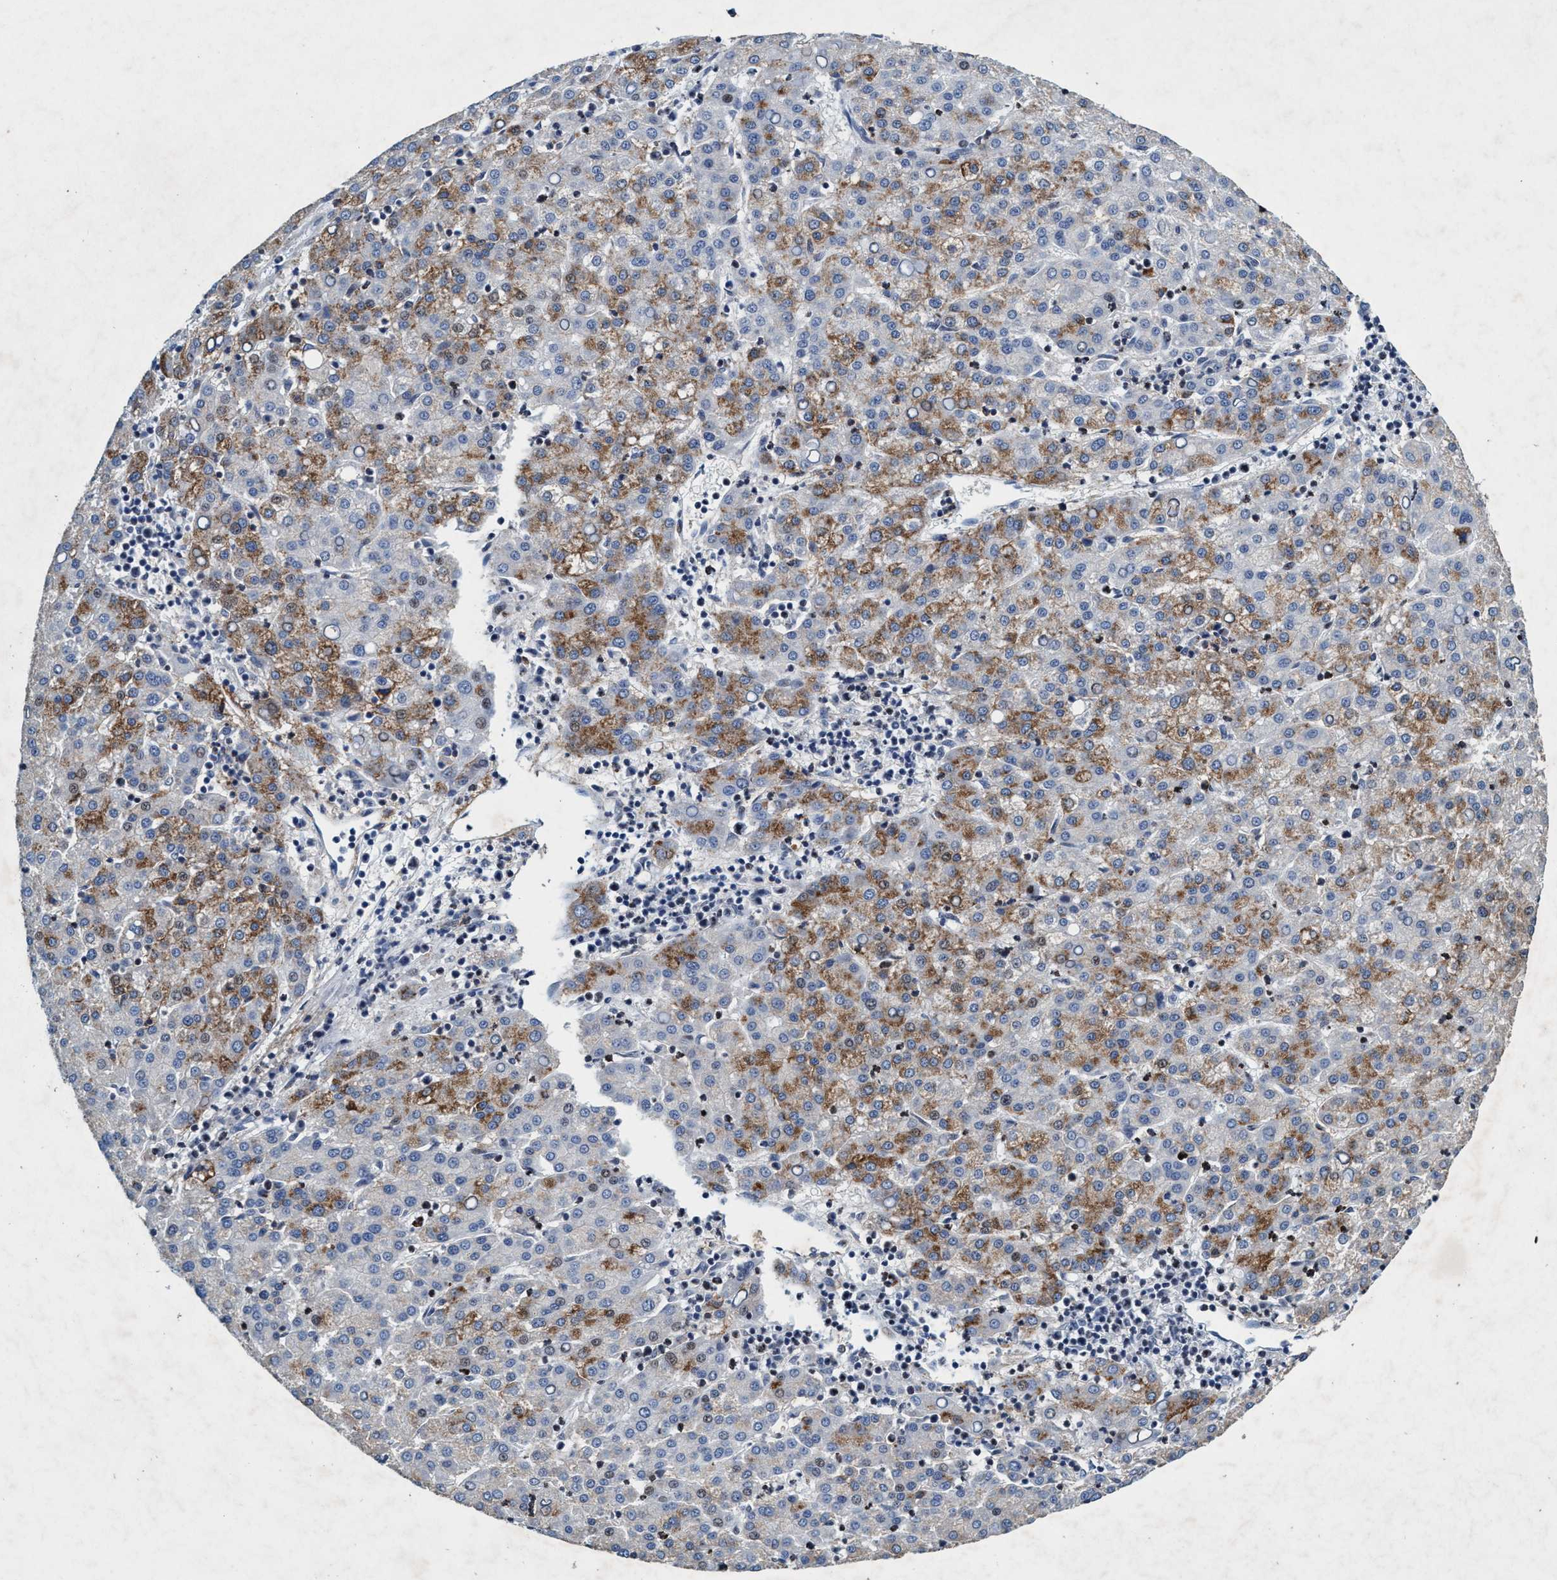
{"staining": {"intensity": "moderate", "quantity": ">75%", "location": "cytoplasmic/membranous"}, "tissue": "liver cancer", "cell_type": "Tumor cells", "image_type": "cancer", "snomed": [{"axis": "morphology", "description": "Carcinoma, Hepatocellular, NOS"}, {"axis": "topography", "description": "Liver"}], "caption": "A brown stain highlights moderate cytoplasmic/membranous expression of a protein in hepatocellular carcinoma (liver) tumor cells.", "gene": "GRB14", "patient": {"sex": "female", "age": 58}}